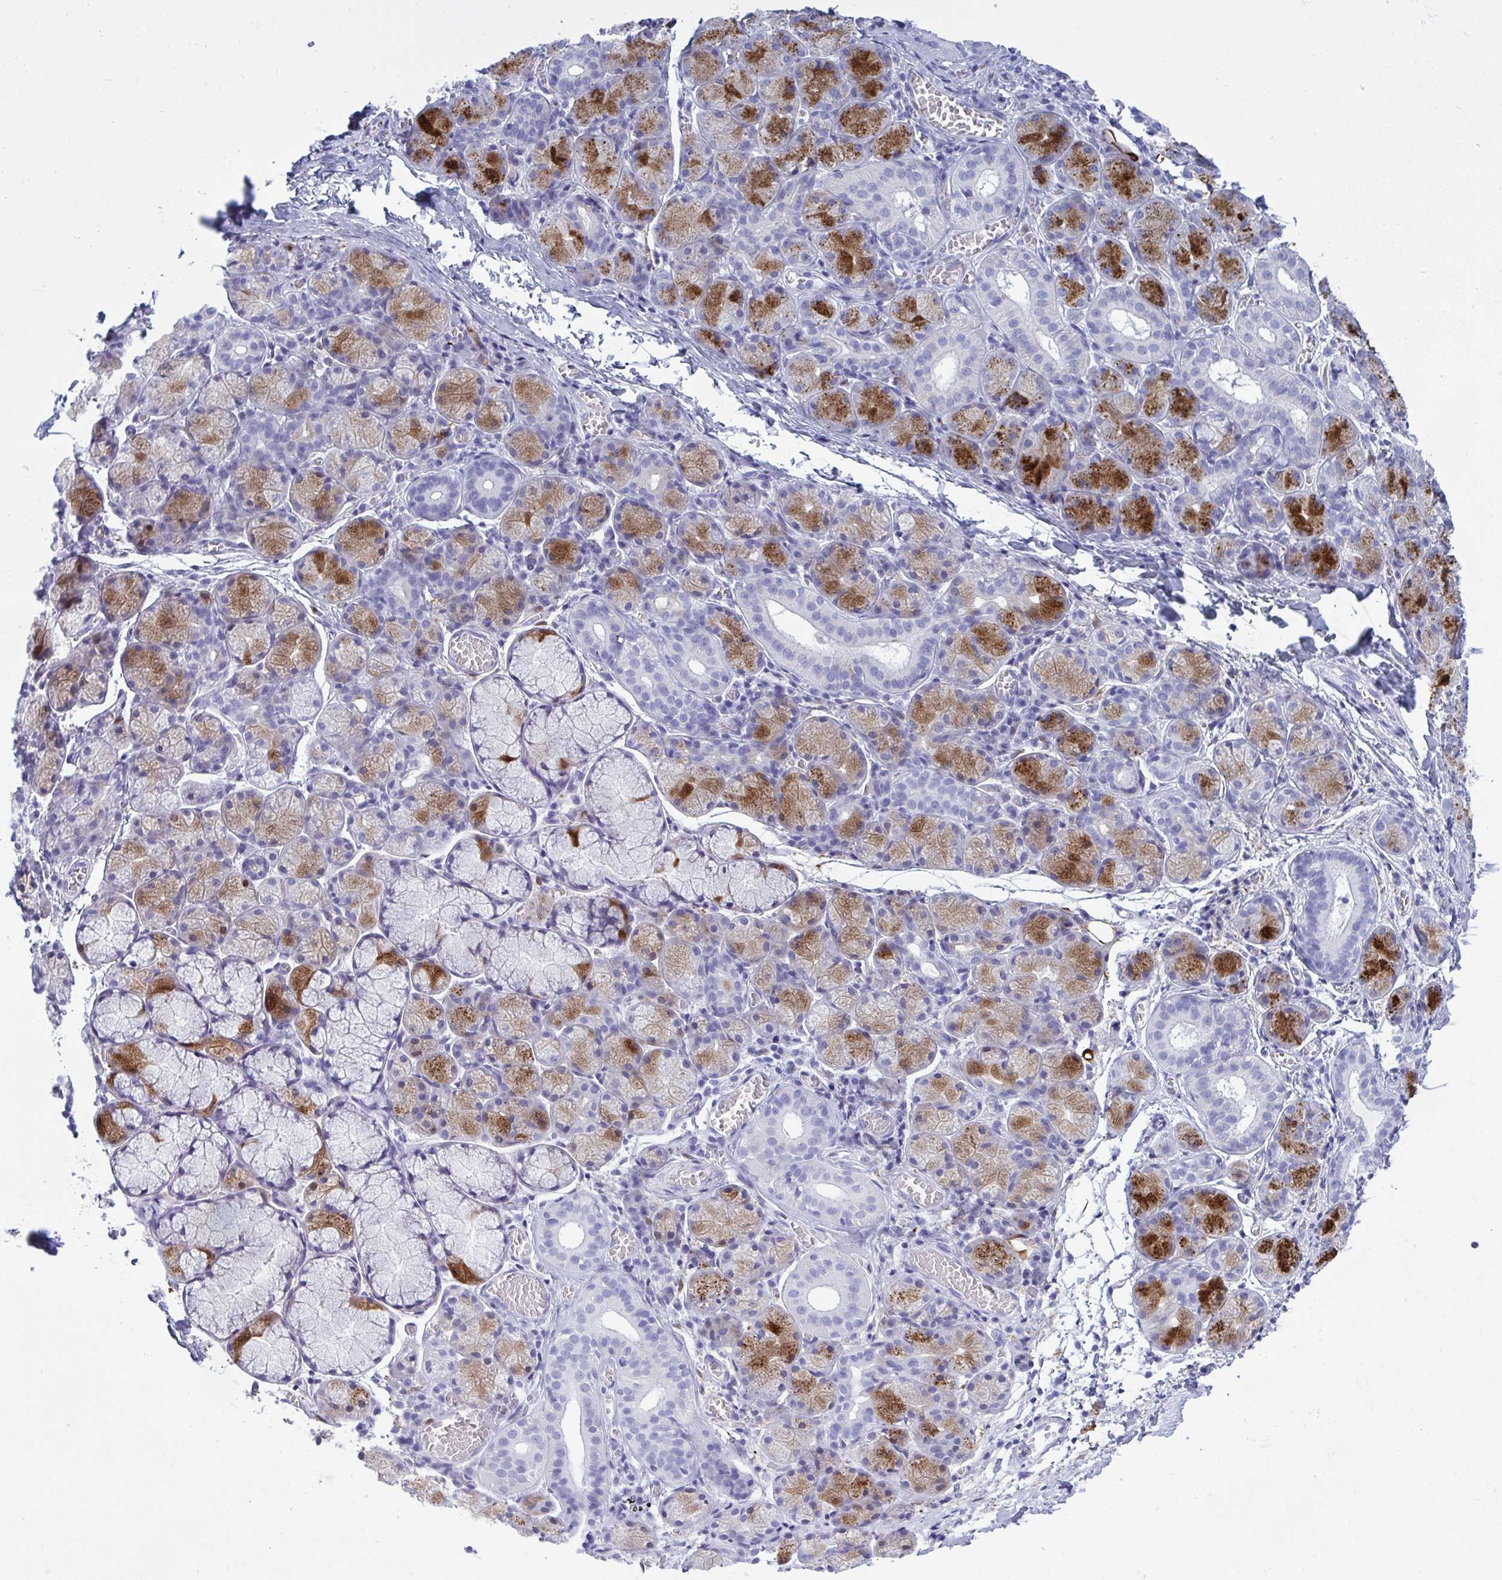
{"staining": {"intensity": "strong", "quantity": "25%-75%", "location": "cytoplasmic/membranous"}, "tissue": "salivary gland", "cell_type": "Glandular cells", "image_type": "normal", "snomed": [{"axis": "morphology", "description": "Normal tissue, NOS"}, {"axis": "topography", "description": "Salivary gland"}], "caption": "Protein expression analysis of unremarkable salivary gland demonstrates strong cytoplasmic/membranous positivity in about 25%-75% of glandular cells. Using DAB (brown) and hematoxylin (blue) stains, captured at high magnification using brightfield microscopy.", "gene": "ARHGAP42", "patient": {"sex": "female", "age": 24}}